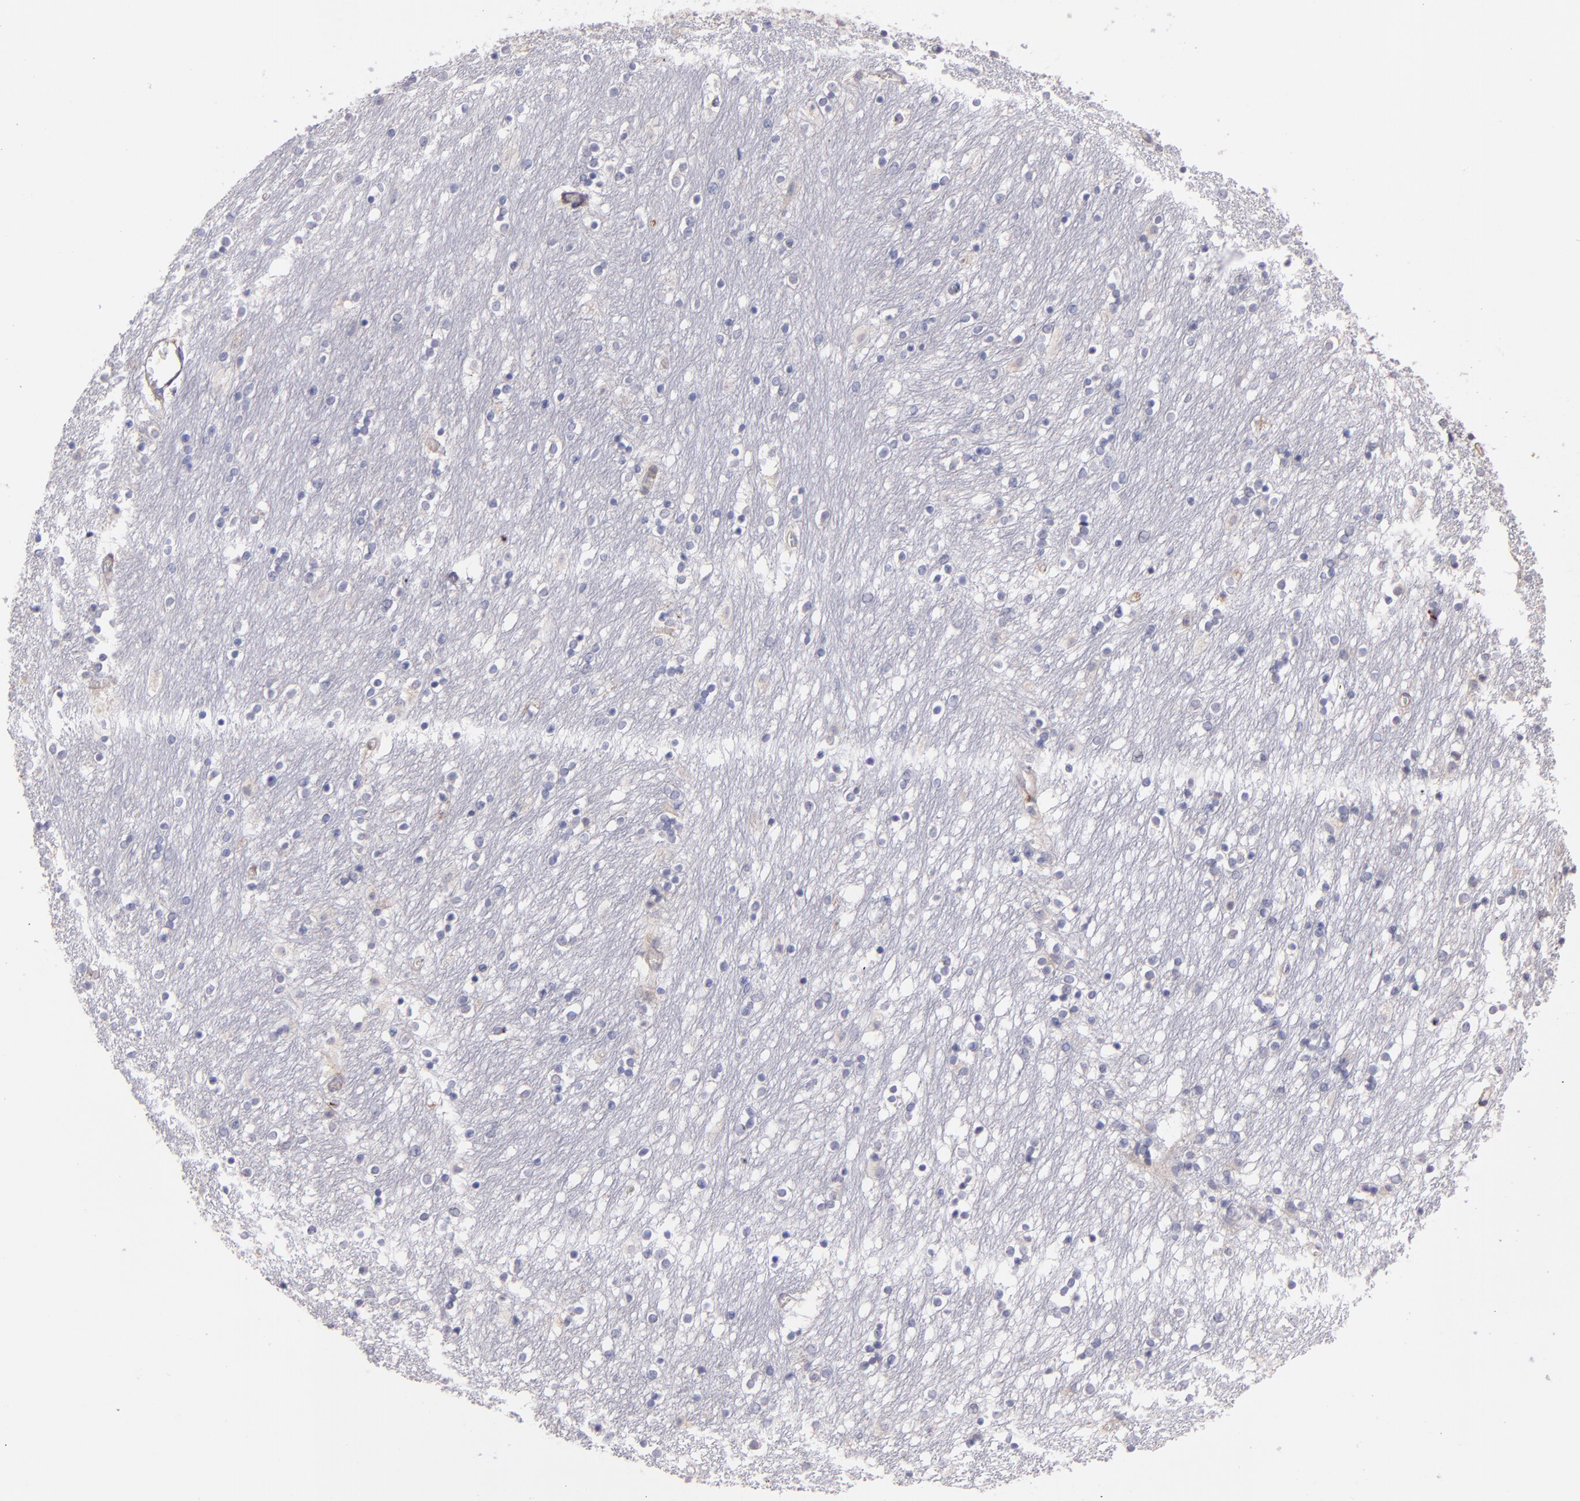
{"staining": {"intensity": "weak", "quantity": "<25%", "location": "cytoplasmic/membranous"}, "tissue": "caudate", "cell_type": "Glial cells", "image_type": "normal", "snomed": [{"axis": "morphology", "description": "Normal tissue, NOS"}, {"axis": "topography", "description": "Lateral ventricle wall"}], "caption": "This is an immunohistochemistry (IHC) micrograph of unremarkable caudate. There is no expression in glial cells.", "gene": "IFIH1", "patient": {"sex": "female", "age": 54}}